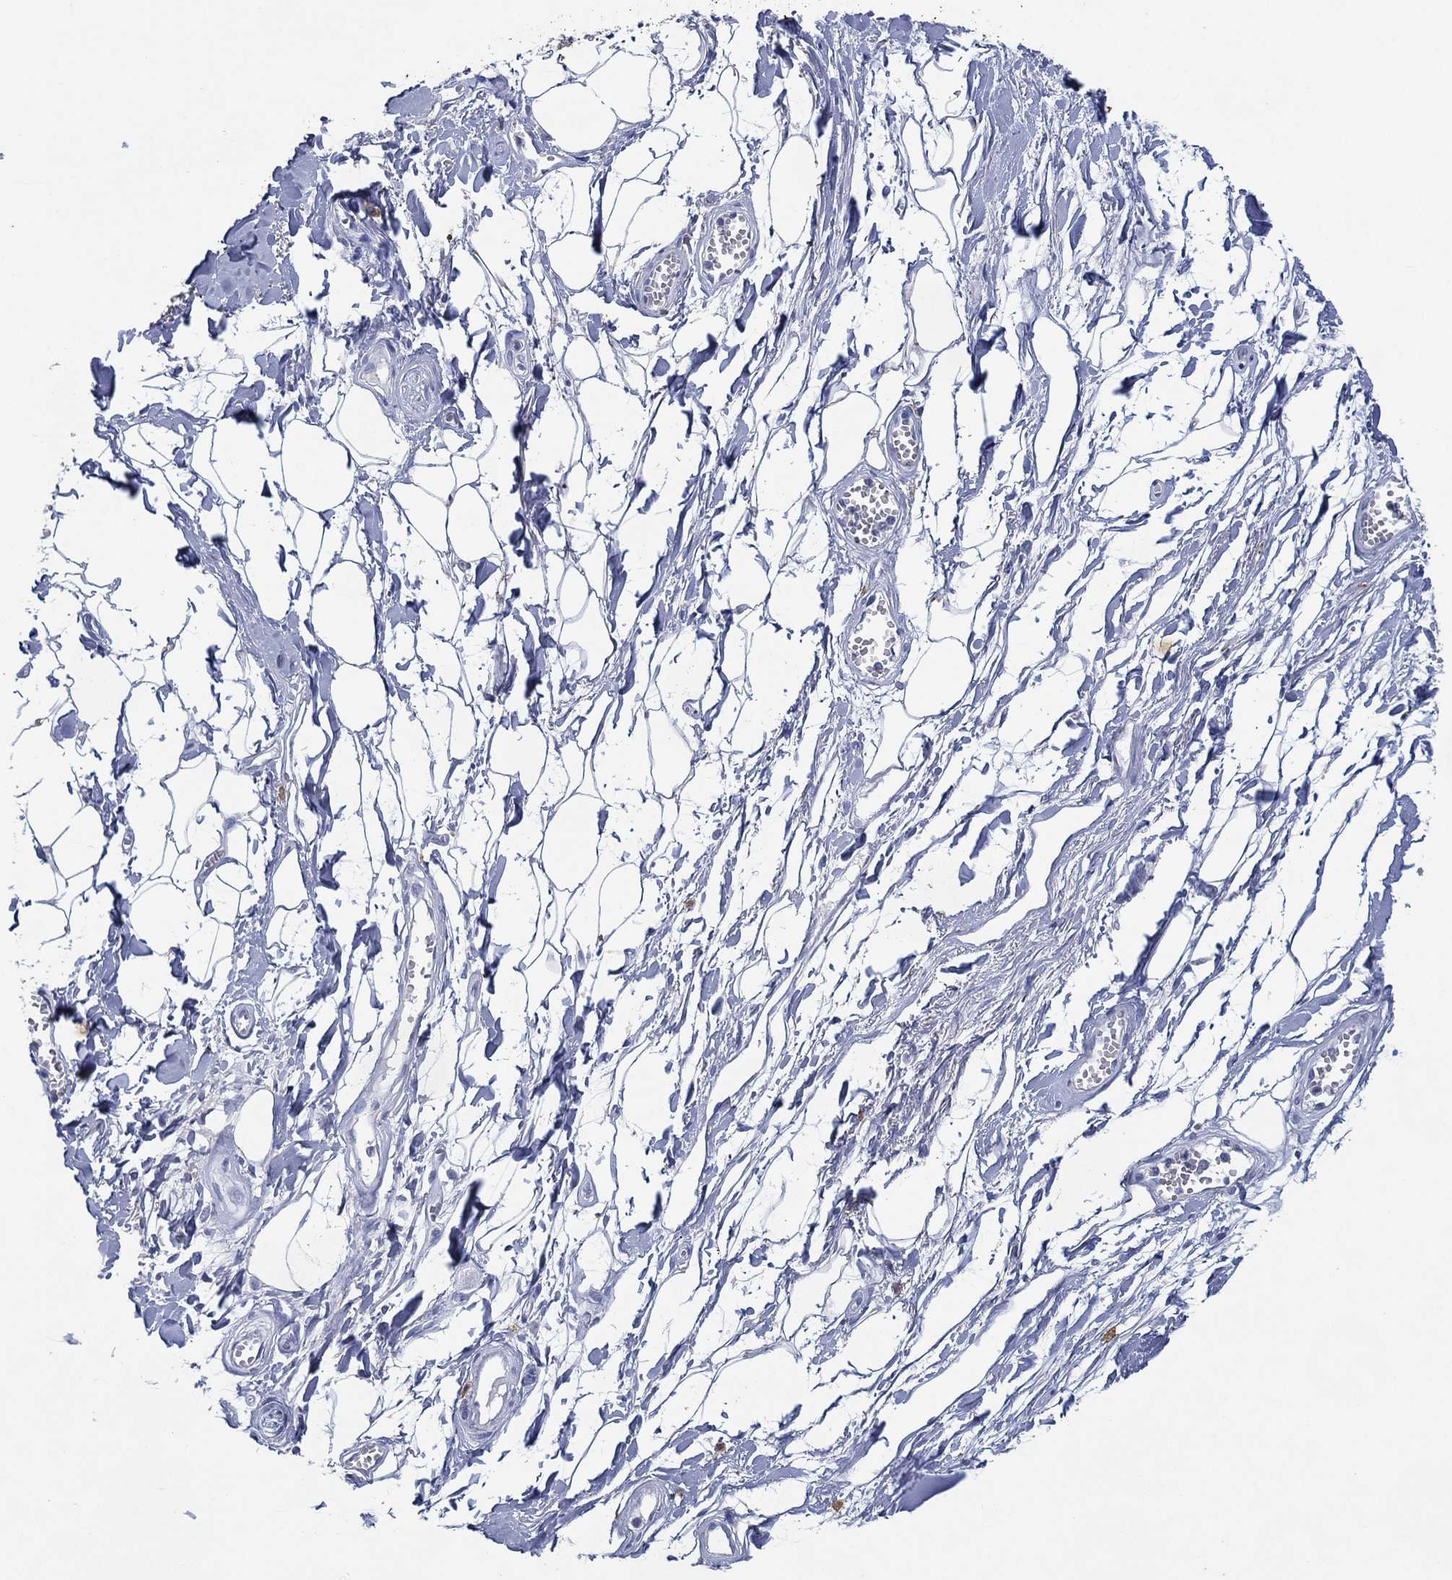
{"staining": {"intensity": "negative", "quantity": "none", "location": "none"}, "tissue": "adipose tissue", "cell_type": "Adipocytes", "image_type": "normal", "snomed": [{"axis": "morphology", "description": "Normal tissue, NOS"}, {"axis": "morphology", "description": "Squamous cell carcinoma, NOS"}, {"axis": "topography", "description": "Cartilage tissue"}, {"axis": "topography", "description": "Lung"}], "caption": "IHC image of unremarkable adipose tissue stained for a protein (brown), which shows no expression in adipocytes.", "gene": "FSCN2", "patient": {"sex": "male", "age": 66}}